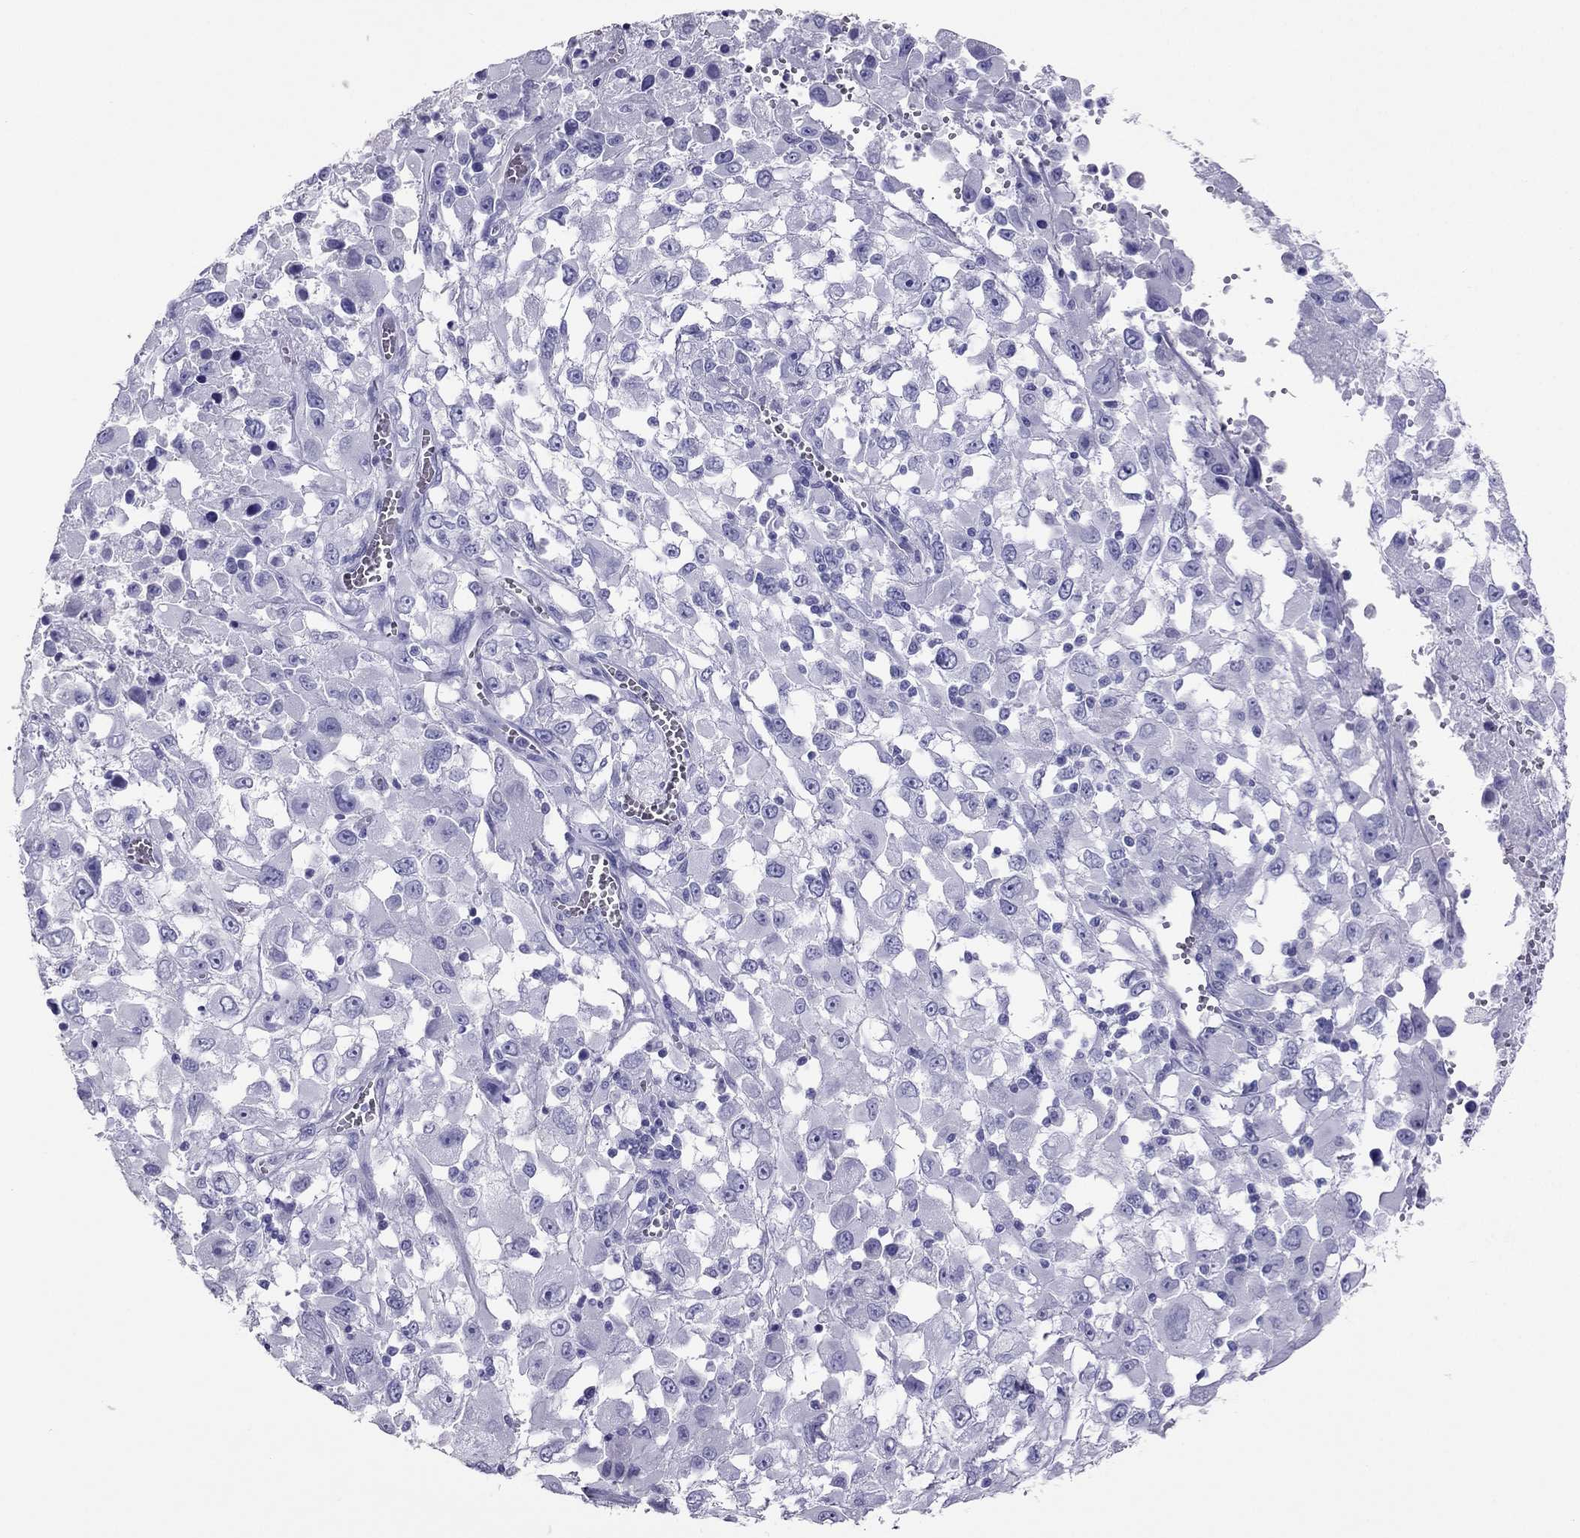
{"staining": {"intensity": "negative", "quantity": "none", "location": "none"}, "tissue": "melanoma", "cell_type": "Tumor cells", "image_type": "cancer", "snomed": [{"axis": "morphology", "description": "Malignant melanoma, Metastatic site"}, {"axis": "topography", "description": "Soft tissue"}], "caption": "DAB immunohistochemical staining of melanoma shows no significant expression in tumor cells.", "gene": "PDE6A", "patient": {"sex": "male", "age": 50}}